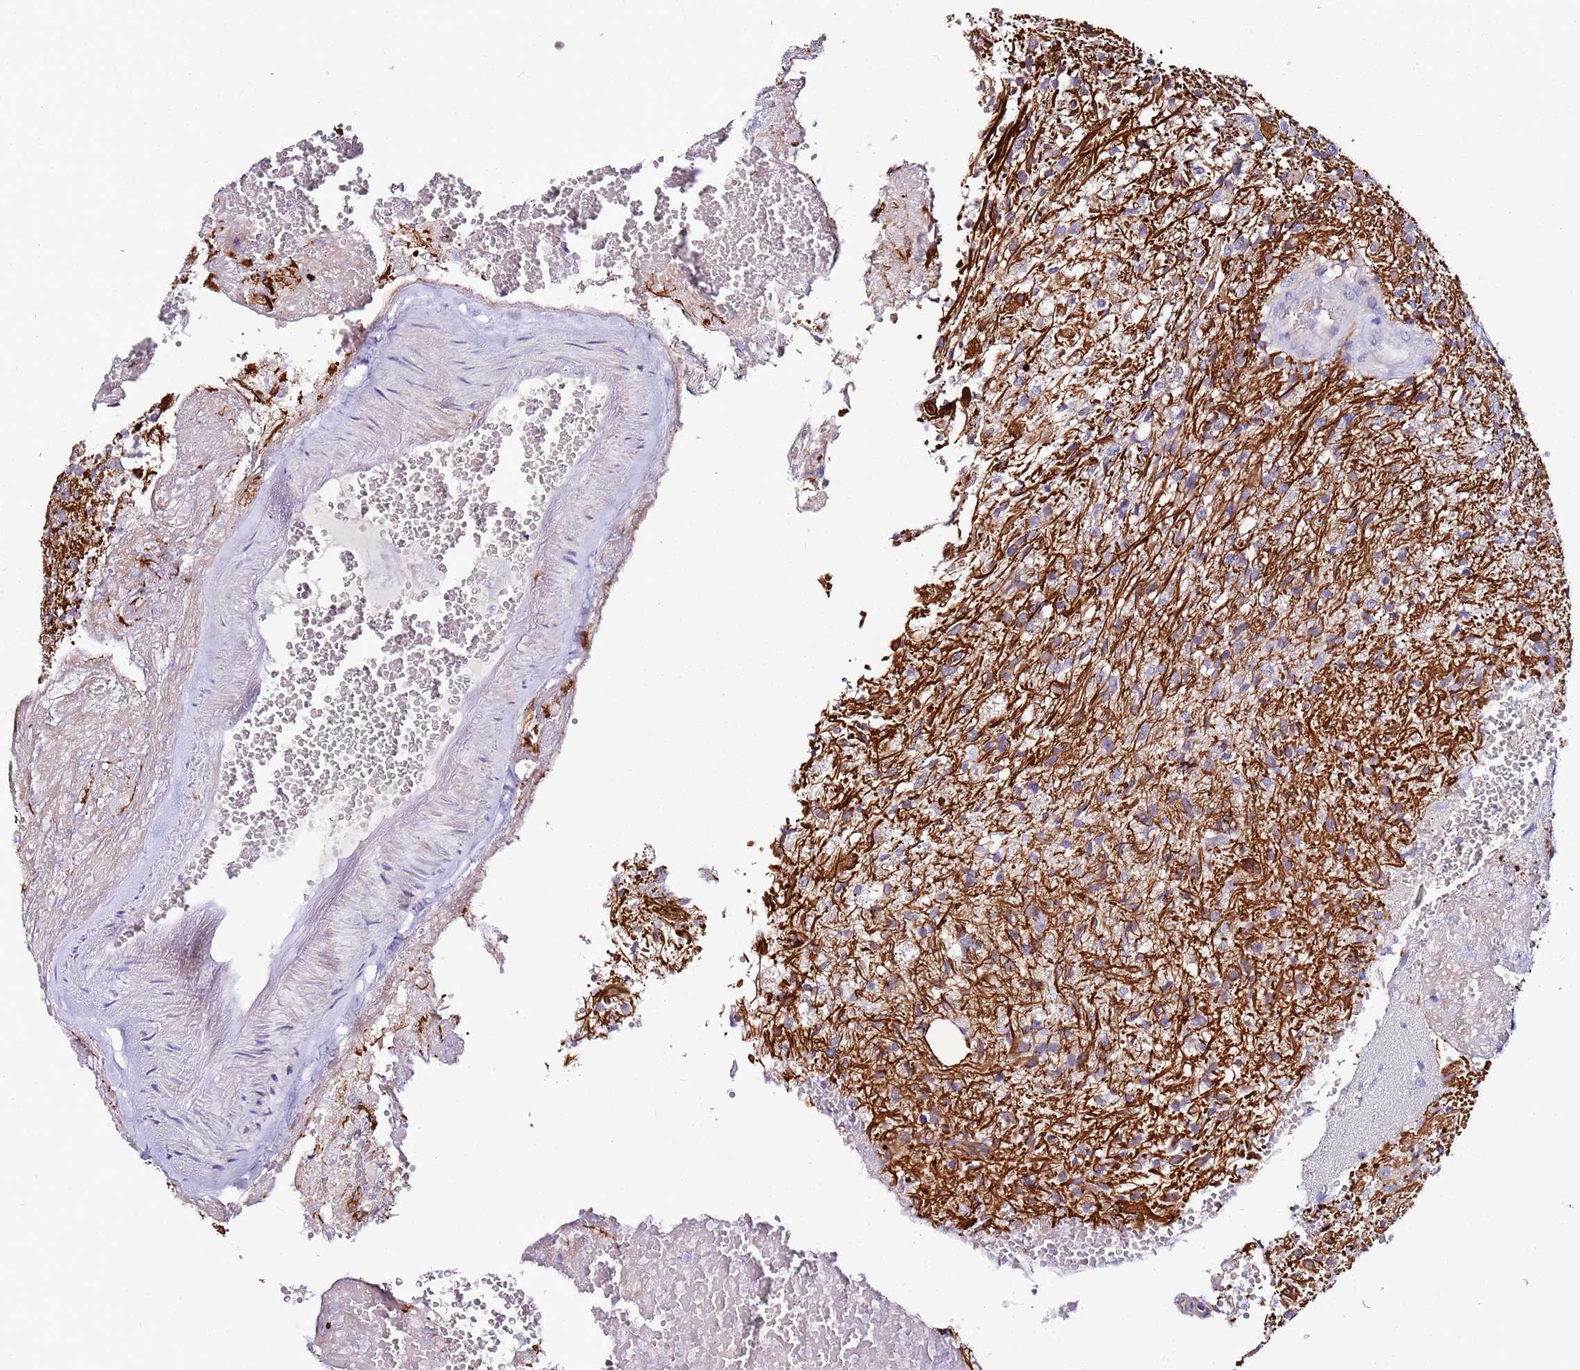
{"staining": {"intensity": "negative", "quantity": "none", "location": "none"}, "tissue": "glioma", "cell_type": "Tumor cells", "image_type": "cancer", "snomed": [{"axis": "morphology", "description": "Glioma, malignant, High grade"}, {"axis": "topography", "description": "Brain"}], "caption": "Immunohistochemistry image of human malignant glioma (high-grade) stained for a protein (brown), which exhibits no staining in tumor cells.", "gene": "SRRM5", "patient": {"sex": "male", "age": 56}}